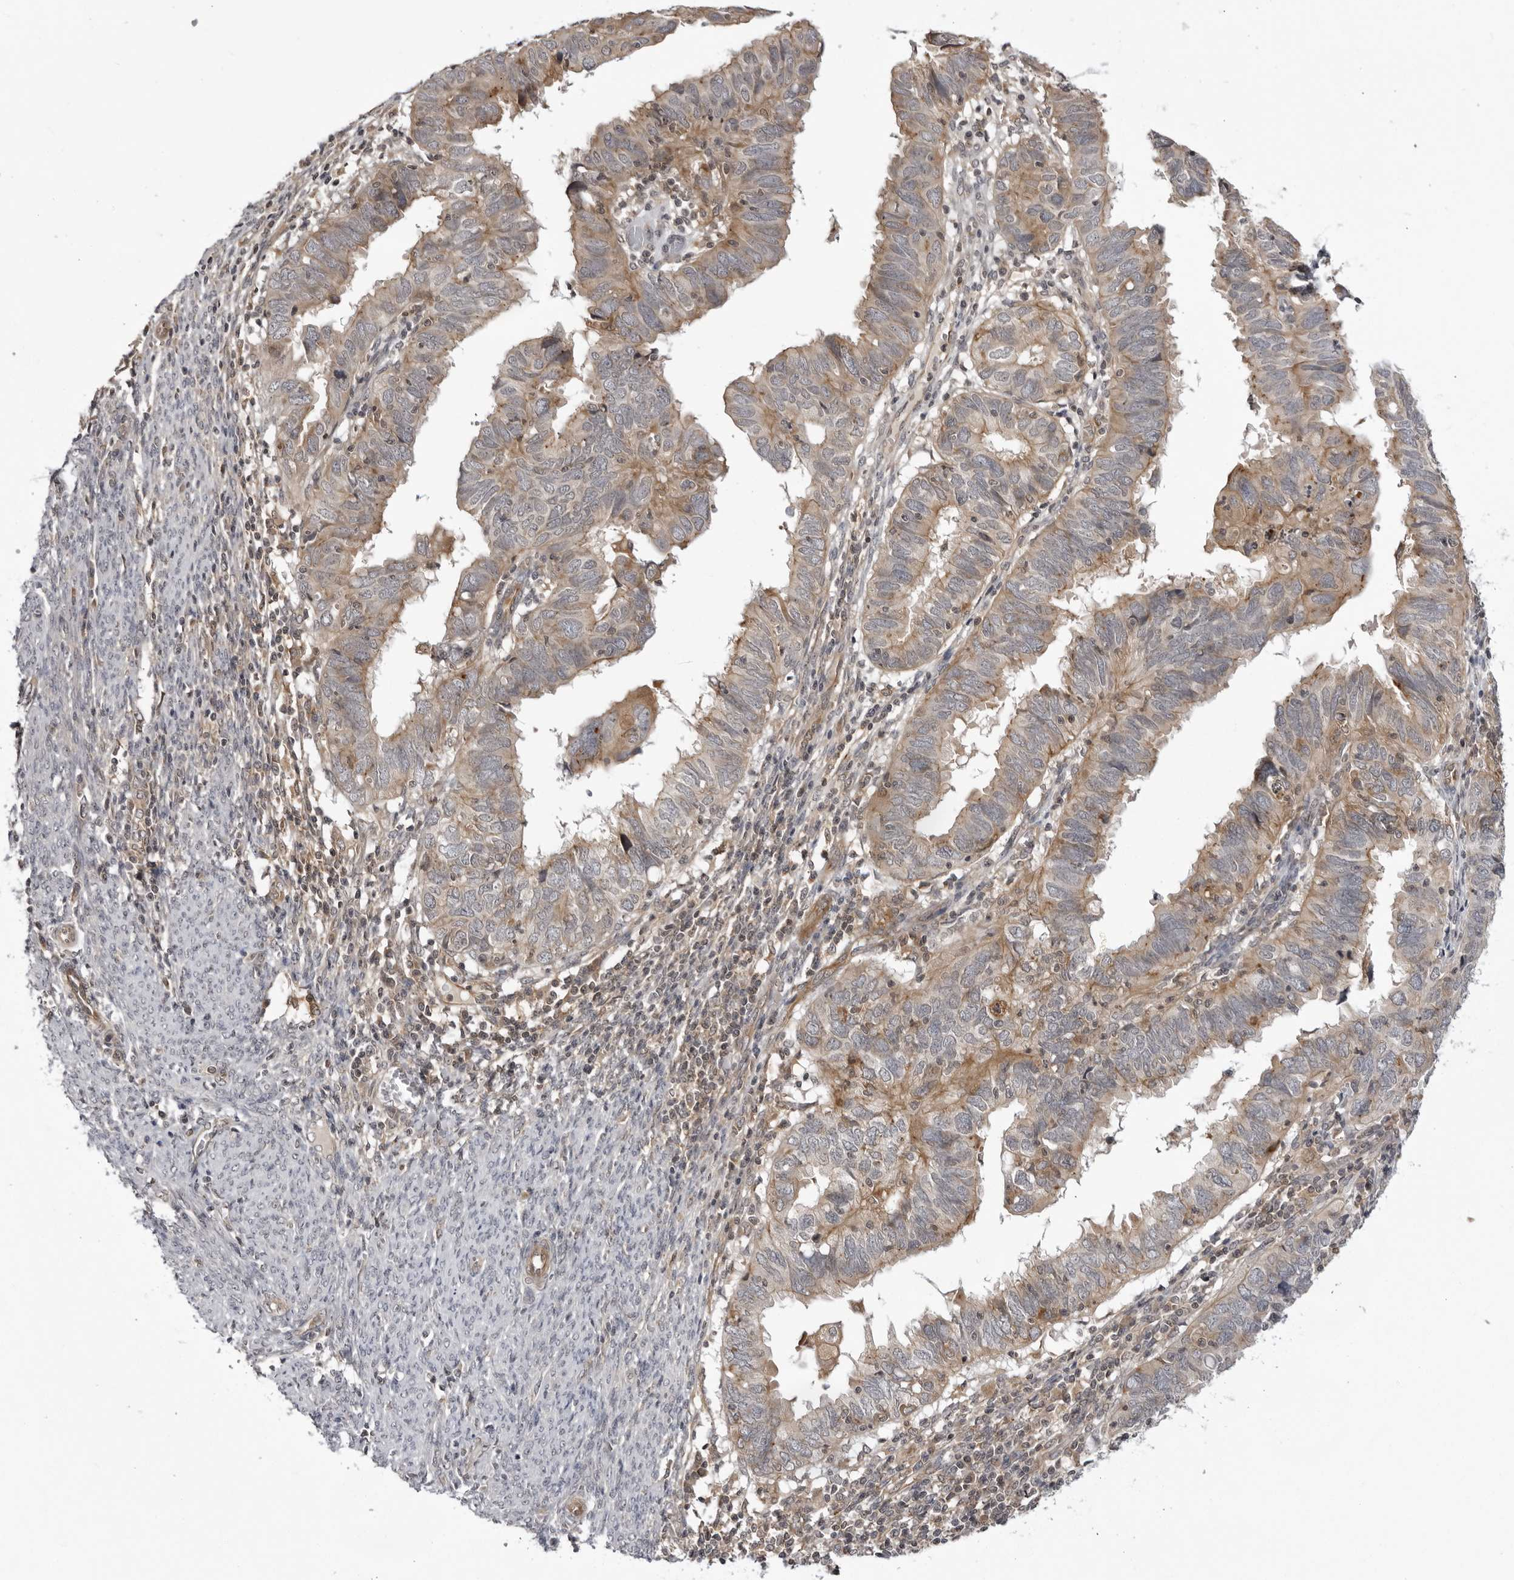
{"staining": {"intensity": "weak", "quantity": "25%-75%", "location": "cytoplasmic/membranous"}, "tissue": "endometrial cancer", "cell_type": "Tumor cells", "image_type": "cancer", "snomed": [{"axis": "morphology", "description": "Adenocarcinoma, NOS"}, {"axis": "topography", "description": "Uterus"}], "caption": "This image shows immunohistochemistry staining of human endometrial cancer, with low weak cytoplasmic/membranous positivity in approximately 25%-75% of tumor cells.", "gene": "USP43", "patient": {"sex": "female", "age": 77}}